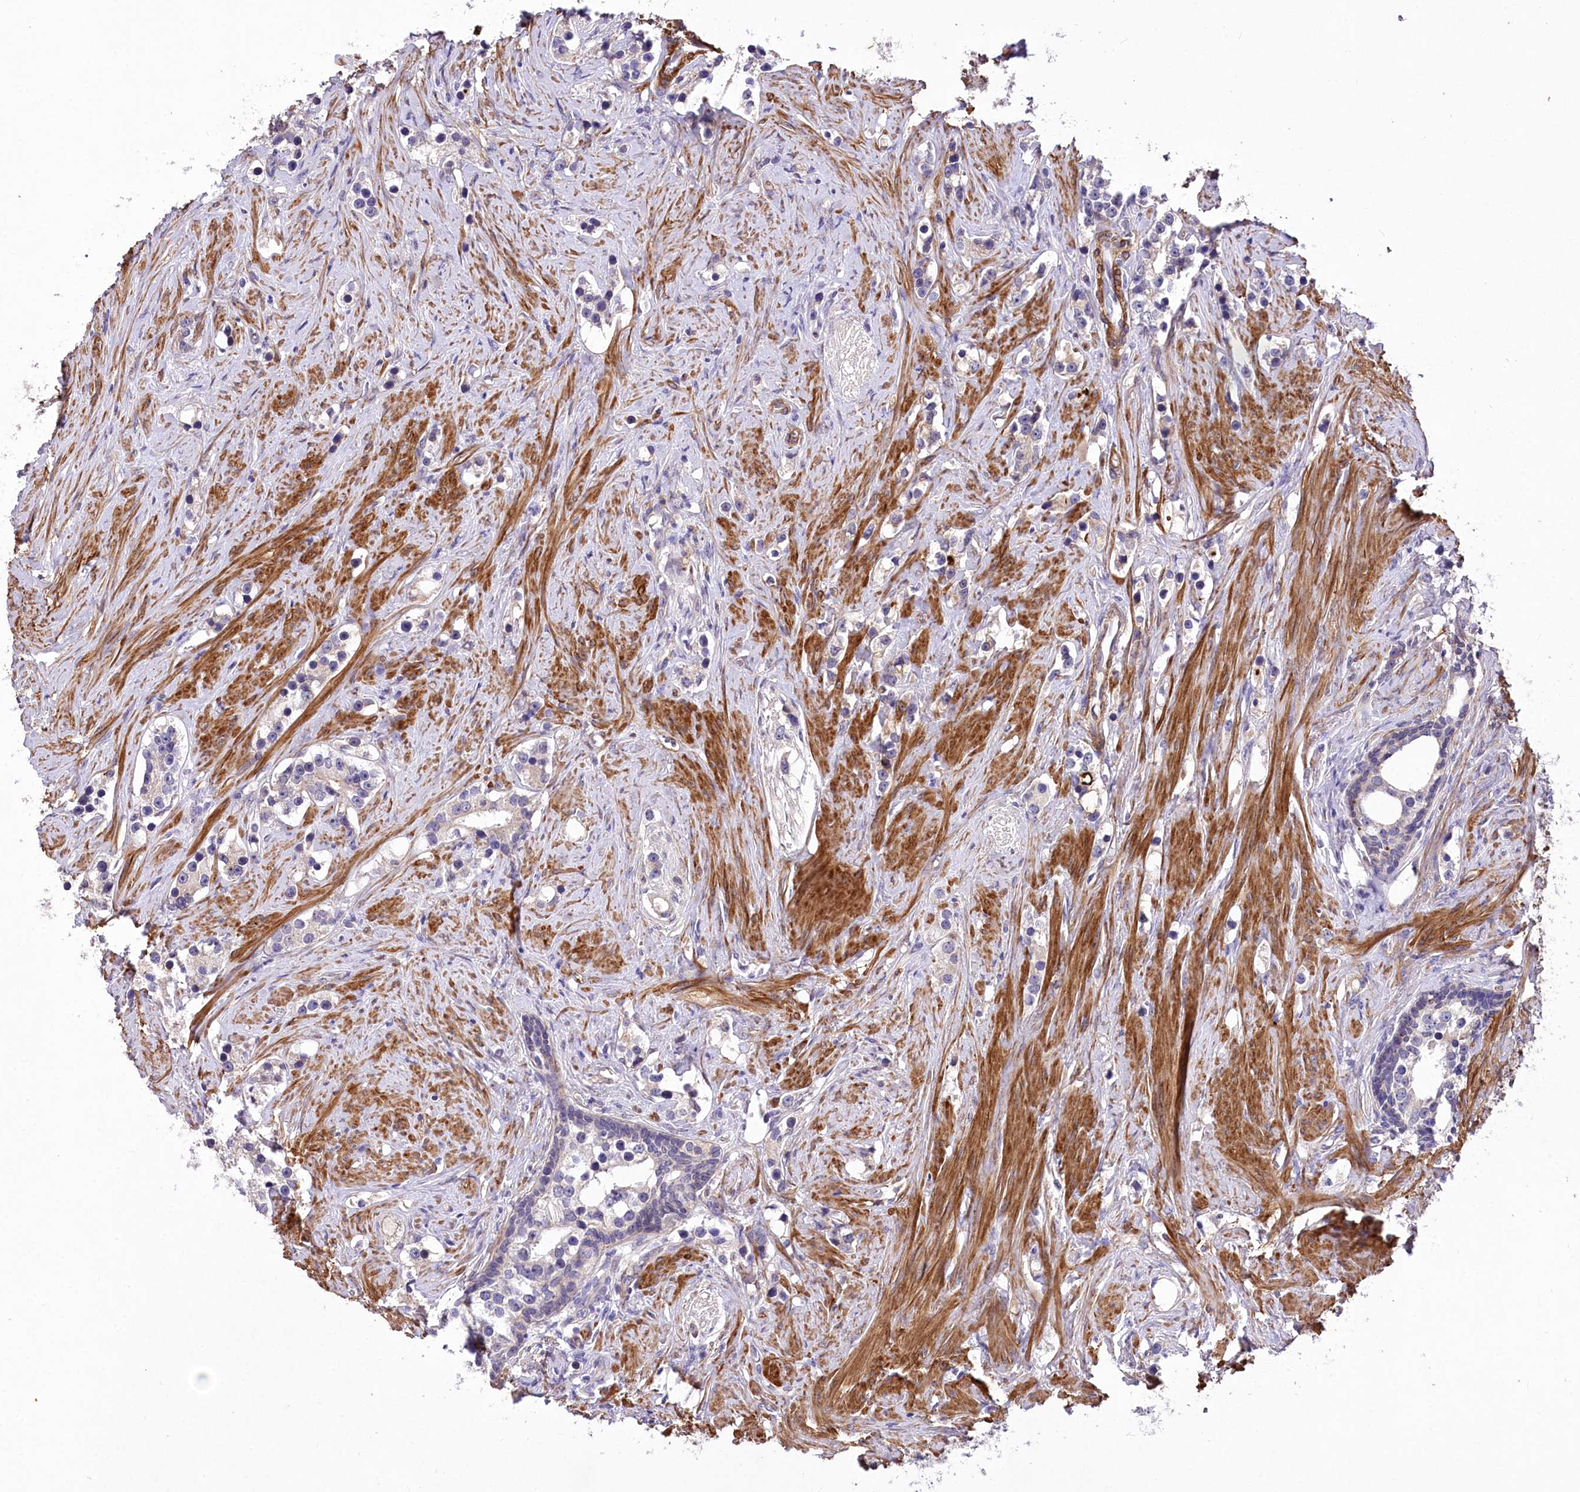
{"staining": {"intensity": "weak", "quantity": "25%-75%", "location": "cytoplasmic/membranous"}, "tissue": "prostate cancer", "cell_type": "Tumor cells", "image_type": "cancer", "snomed": [{"axis": "morphology", "description": "Adenocarcinoma, High grade"}, {"axis": "topography", "description": "Prostate"}], "caption": "Protein expression analysis of prostate adenocarcinoma (high-grade) displays weak cytoplasmic/membranous staining in approximately 25%-75% of tumor cells.", "gene": "RDH16", "patient": {"sex": "male", "age": 63}}